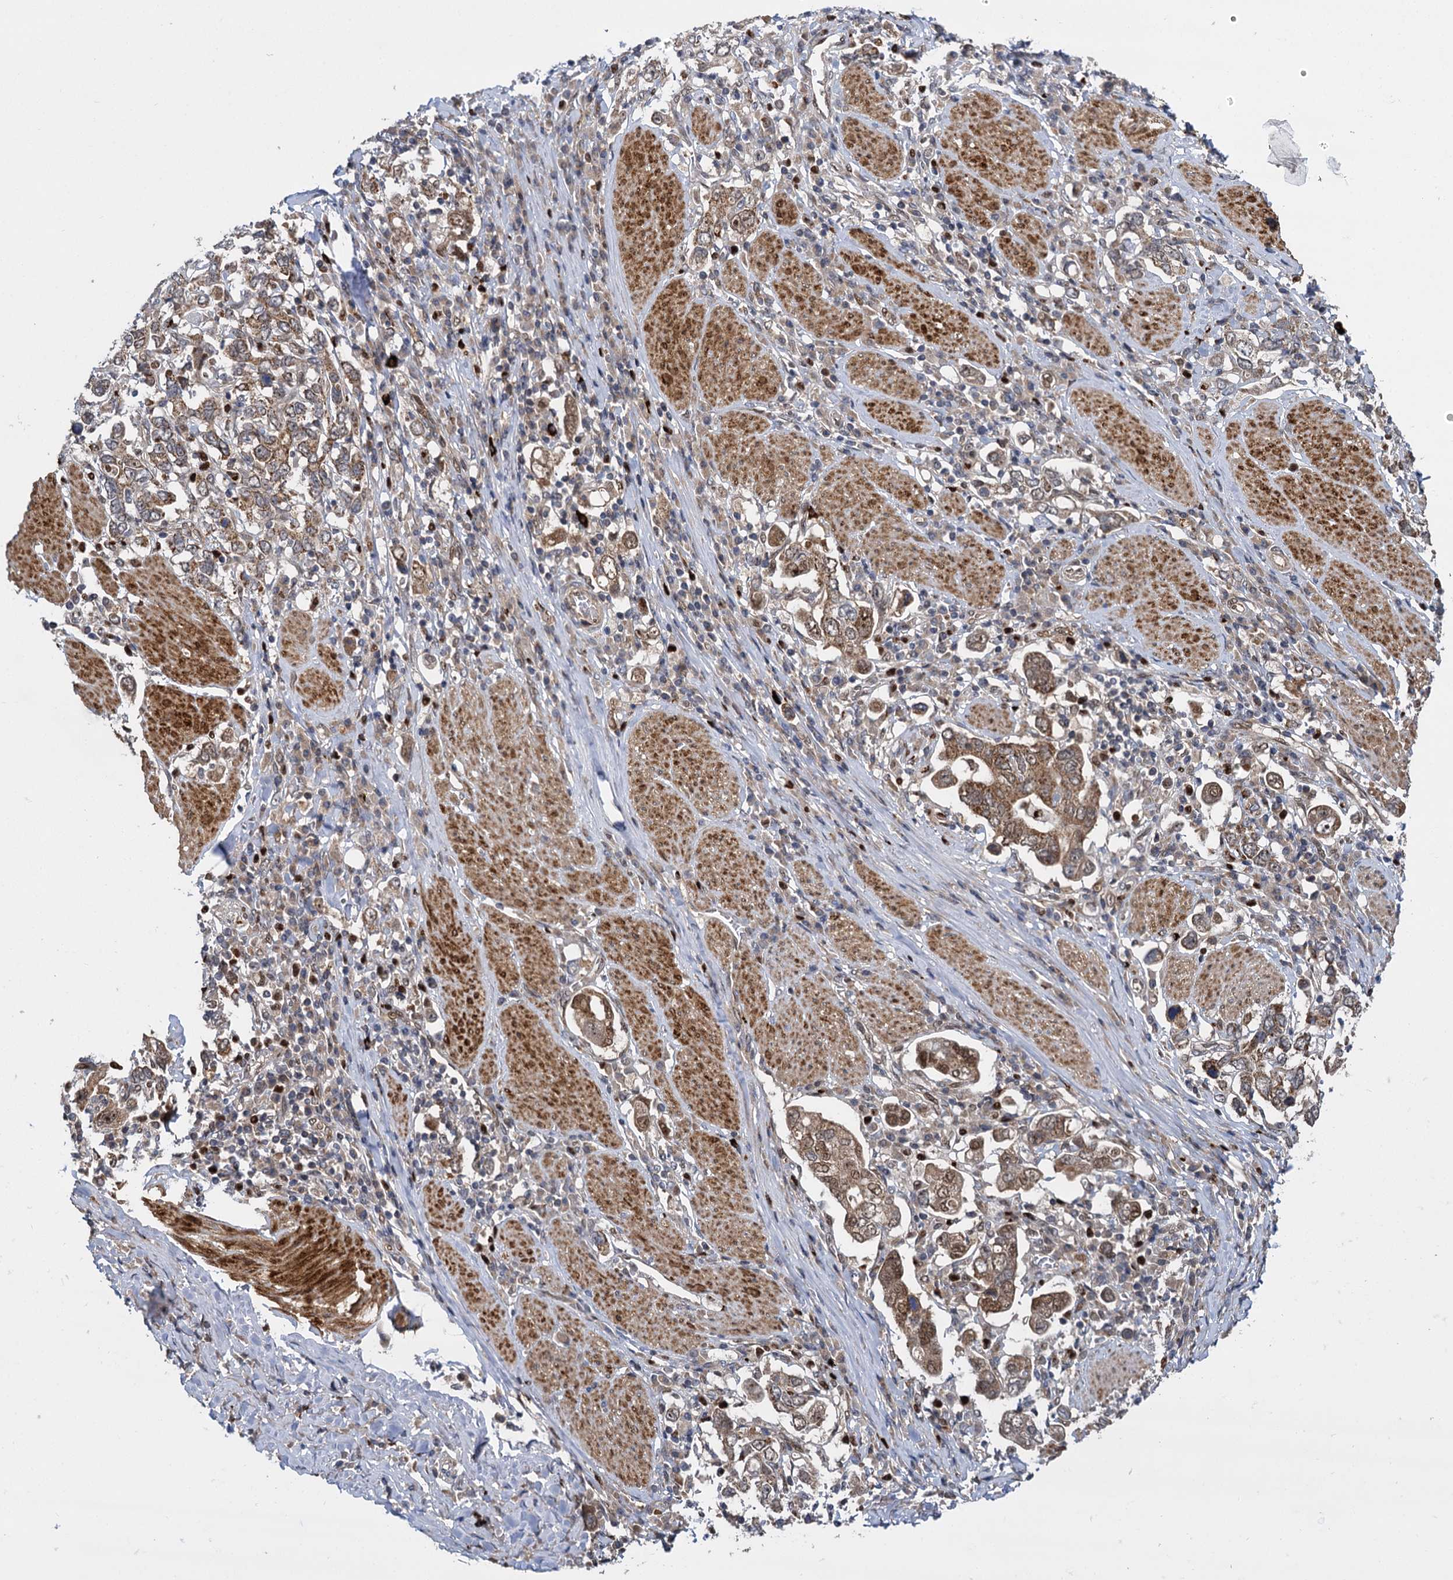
{"staining": {"intensity": "moderate", "quantity": ">75%", "location": "cytoplasmic/membranous,nuclear"}, "tissue": "stomach cancer", "cell_type": "Tumor cells", "image_type": "cancer", "snomed": [{"axis": "morphology", "description": "Adenocarcinoma, NOS"}, {"axis": "topography", "description": "Stomach, upper"}], "caption": "Adenocarcinoma (stomach) tissue exhibits moderate cytoplasmic/membranous and nuclear staining in about >75% of tumor cells, visualized by immunohistochemistry.", "gene": "GAL3ST4", "patient": {"sex": "male", "age": 62}}